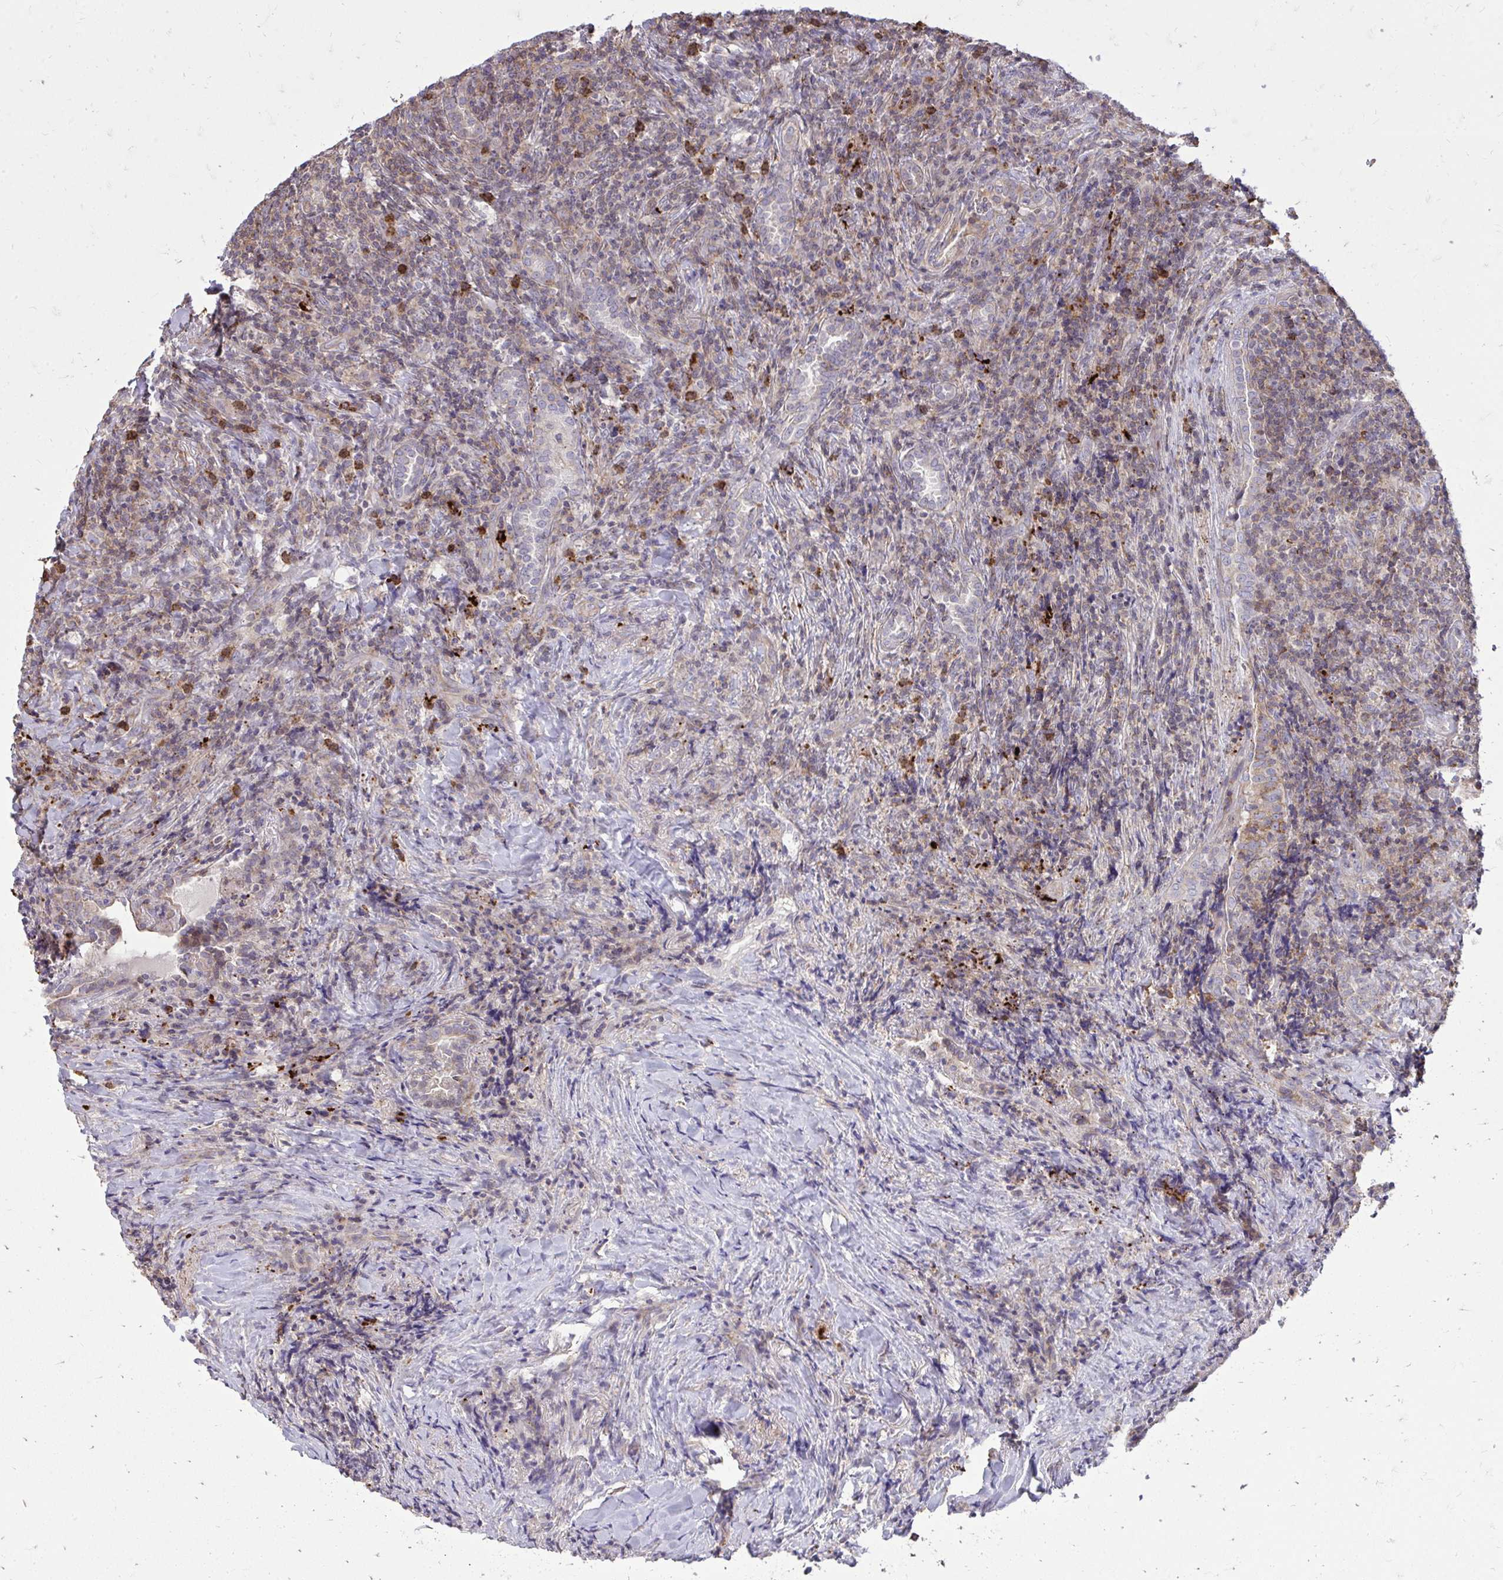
{"staining": {"intensity": "negative", "quantity": "none", "location": "none"}, "tissue": "lymphoma", "cell_type": "Tumor cells", "image_type": "cancer", "snomed": [{"axis": "morphology", "description": "Hodgkin's disease, NOS"}, {"axis": "topography", "description": "Lung"}], "caption": "DAB immunohistochemical staining of human Hodgkin's disease shows no significant expression in tumor cells.", "gene": "SLC7A5", "patient": {"sex": "male", "age": 17}}